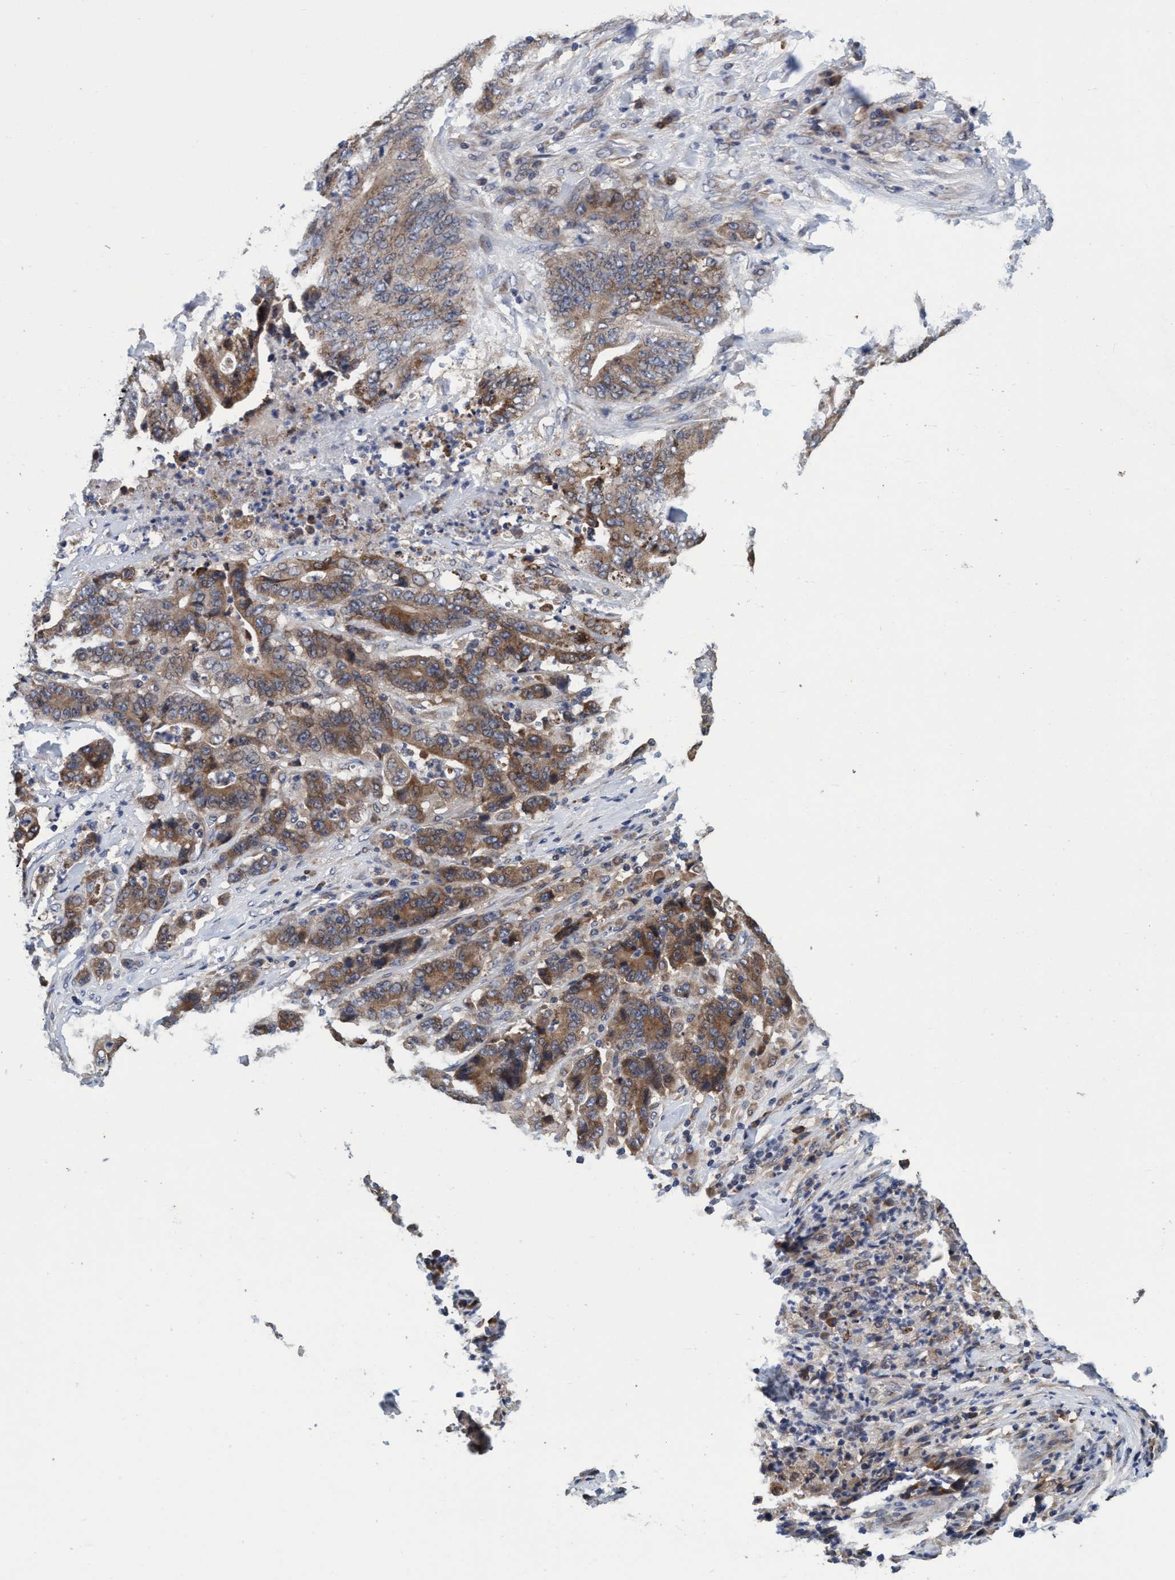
{"staining": {"intensity": "moderate", "quantity": "25%-75%", "location": "cytoplasmic/membranous"}, "tissue": "stomach cancer", "cell_type": "Tumor cells", "image_type": "cancer", "snomed": [{"axis": "morphology", "description": "Adenocarcinoma, NOS"}, {"axis": "topography", "description": "Stomach"}], "caption": "High-magnification brightfield microscopy of adenocarcinoma (stomach) stained with DAB (3,3'-diaminobenzidine) (brown) and counterstained with hematoxylin (blue). tumor cells exhibit moderate cytoplasmic/membranous staining is appreciated in about25%-75% of cells.", "gene": "CALCOCO2", "patient": {"sex": "female", "age": 73}}